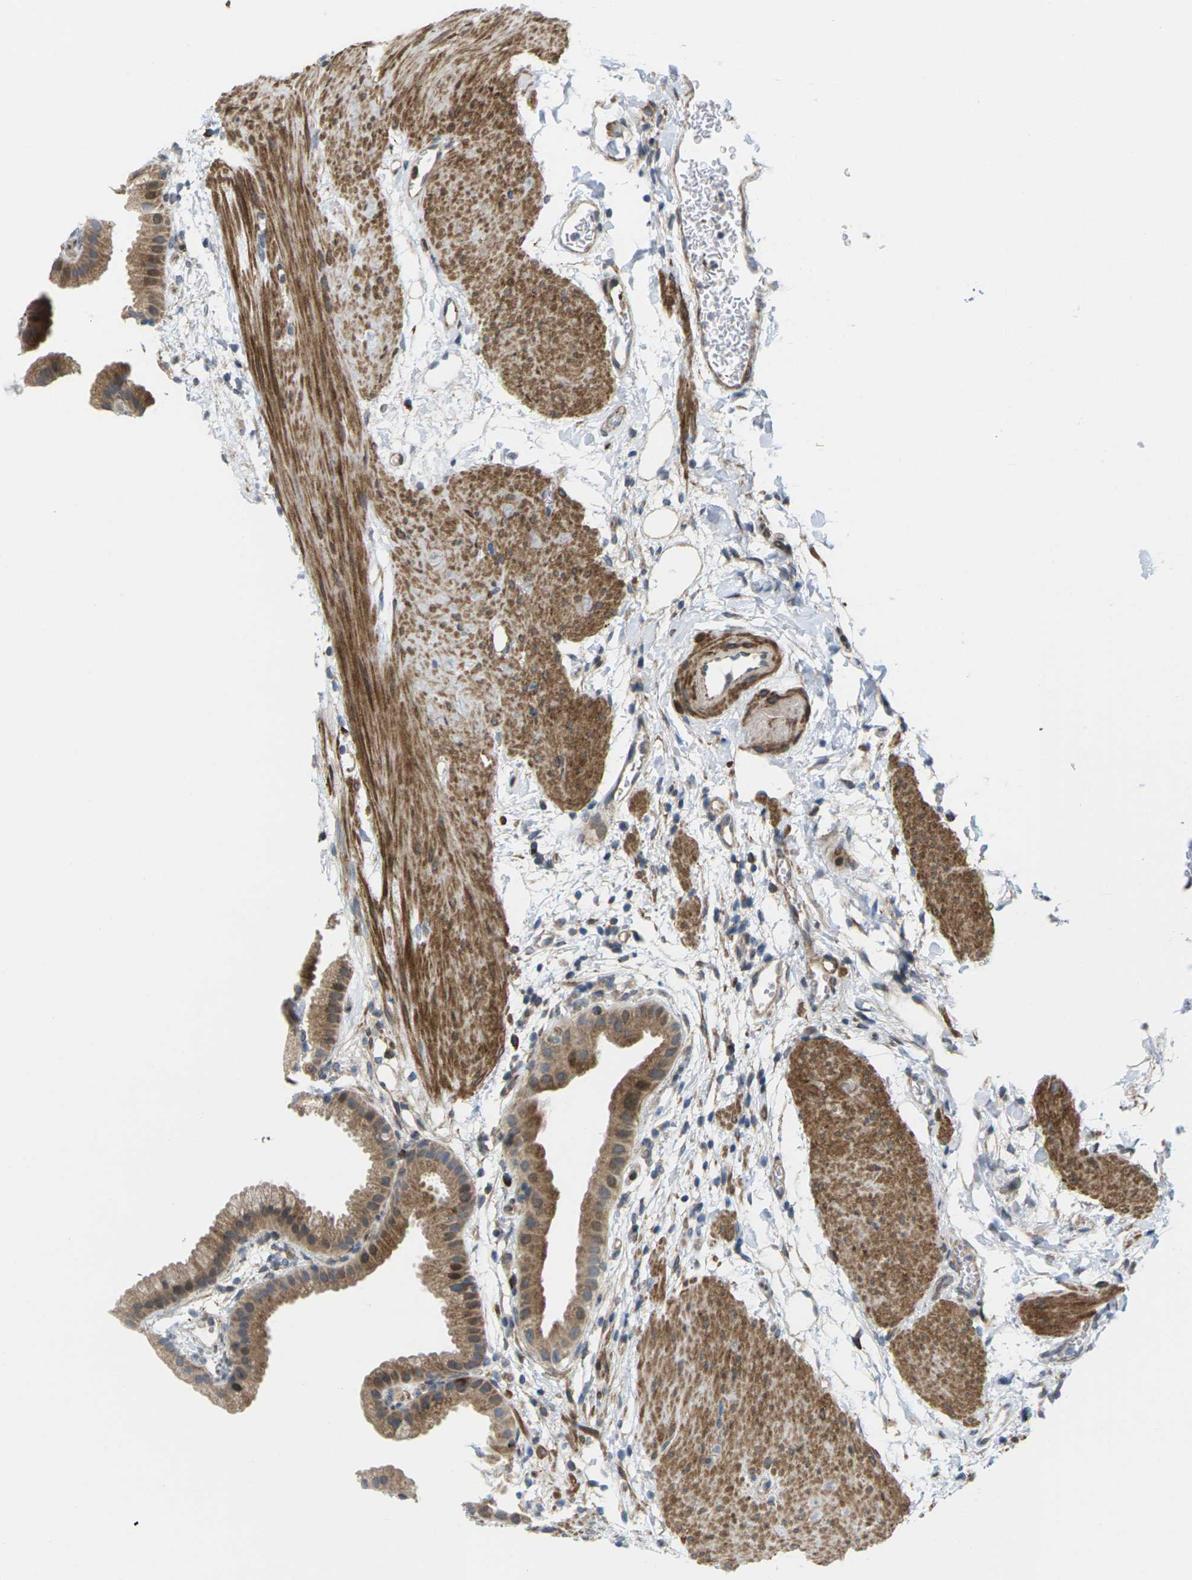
{"staining": {"intensity": "moderate", "quantity": ">75%", "location": "cytoplasmic/membranous"}, "tissue": "gallbladder", "cell_type": "Glandular cells", "image_type": "normal", "snomed": [{"axis": "morphology", "description": "Normal tissue, NOS"}, {"axis": "topography", "description": "Gallbladder"}], "caption": "The micrograph reveals staining of normal gallbladder, revealing moderate cytoplasmic/membranous protein positivity (brown color) within glandular cells. (DAB IHC, brown staining for protein, blue staining for nuclei).", "gene": "ROBO1", "patient": {"sex": "female", "age": 64}}